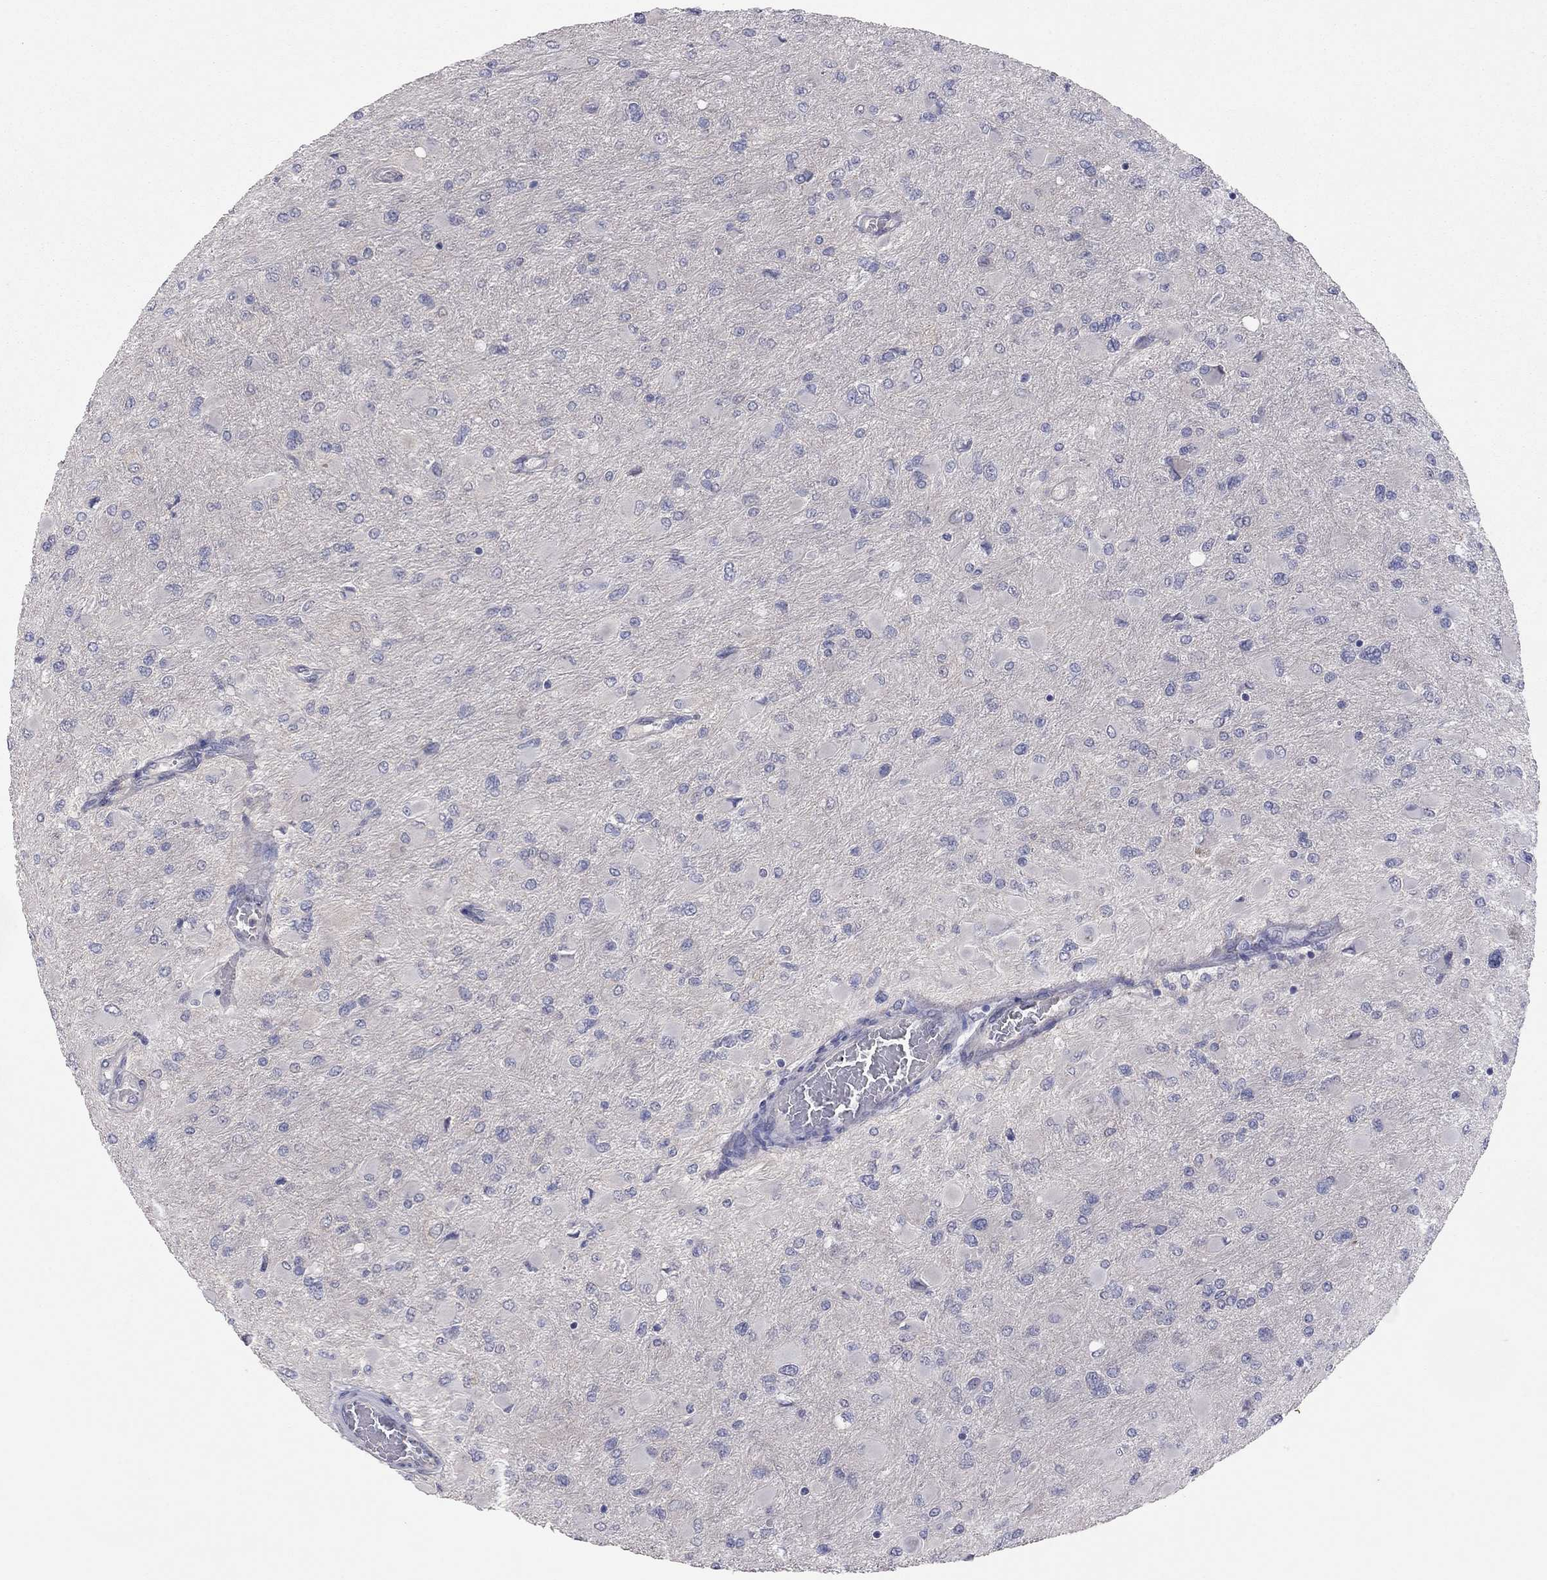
{"staining": {"intensity": "negative", "quantity": "none", "location": "none"}, "tissue": "glioma", "cell_type": "Tumor cells", "image_type": "cancer", "snomed": [{"axis": "morphology", "description": "Glioma, malignant, High grade"}, {"axis": "topography", "description": "Cerebral cortex"}], "caption": "Immunohistochemical staining of human glioma reveals no significant expression in tumor cells.", "gene": "KCNB1", "patient": {"sex": "female", "age": 36}}